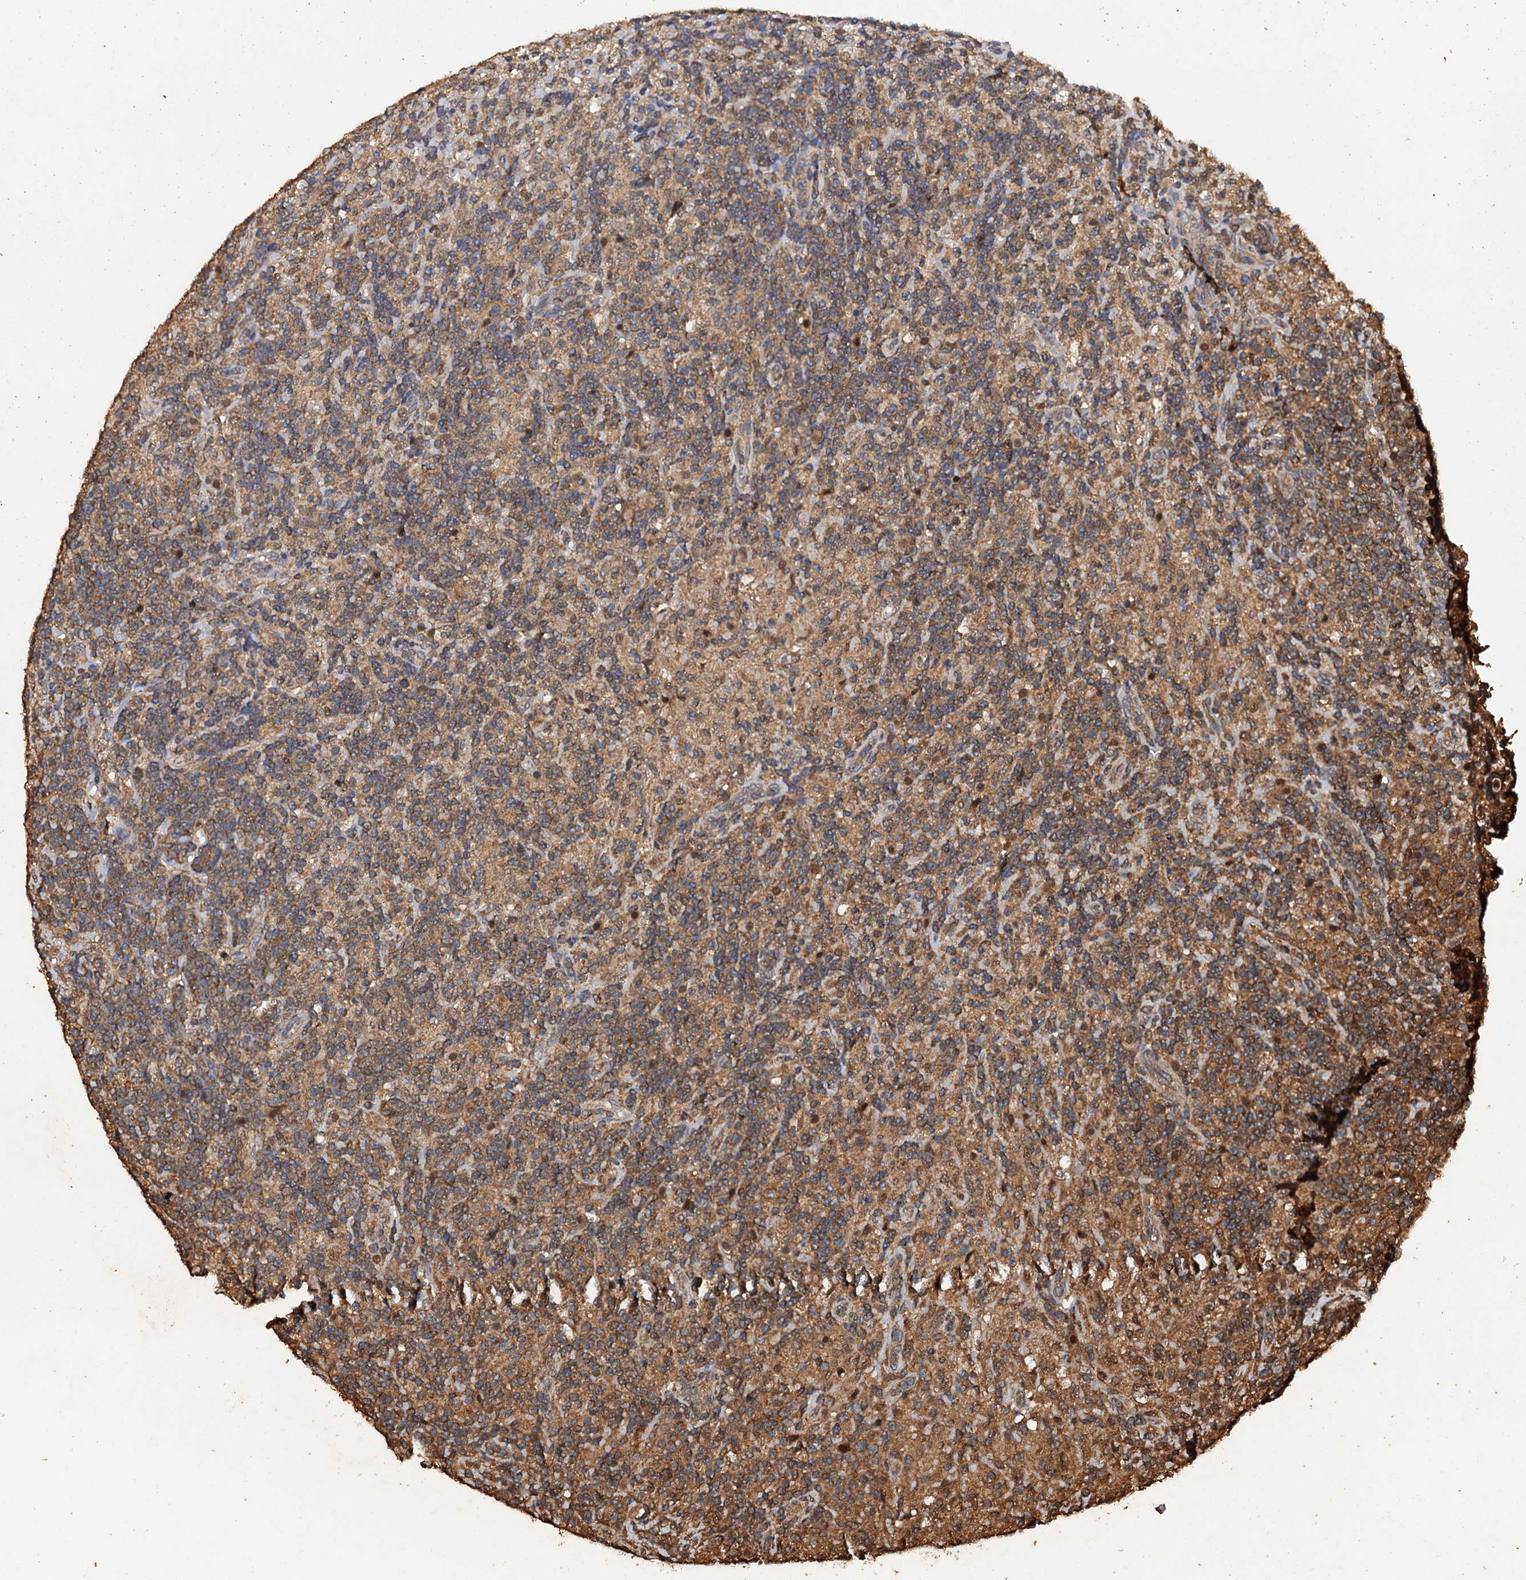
{"staining": {"intensity": "moderate", "quantity": ">75%", "location": "cytoplasmic/membranous"}, "tissue": "lymphoma", "cell_type": "Tumor cells", "image_type": "cancer", "snomed": [{"axis": "morphology", "description": "Hodgkin's disease, NOS"}, {"axis": "topography", "description": "Lymph node"}], "caption": "Immunohistochemical staining of lymphoma reveals moderate cytoplasmic/membranous protein positivity in approximately >75% of tumor cells.", "gene": "PSMD9", "patient": {"sex": "male", "age": 70}}